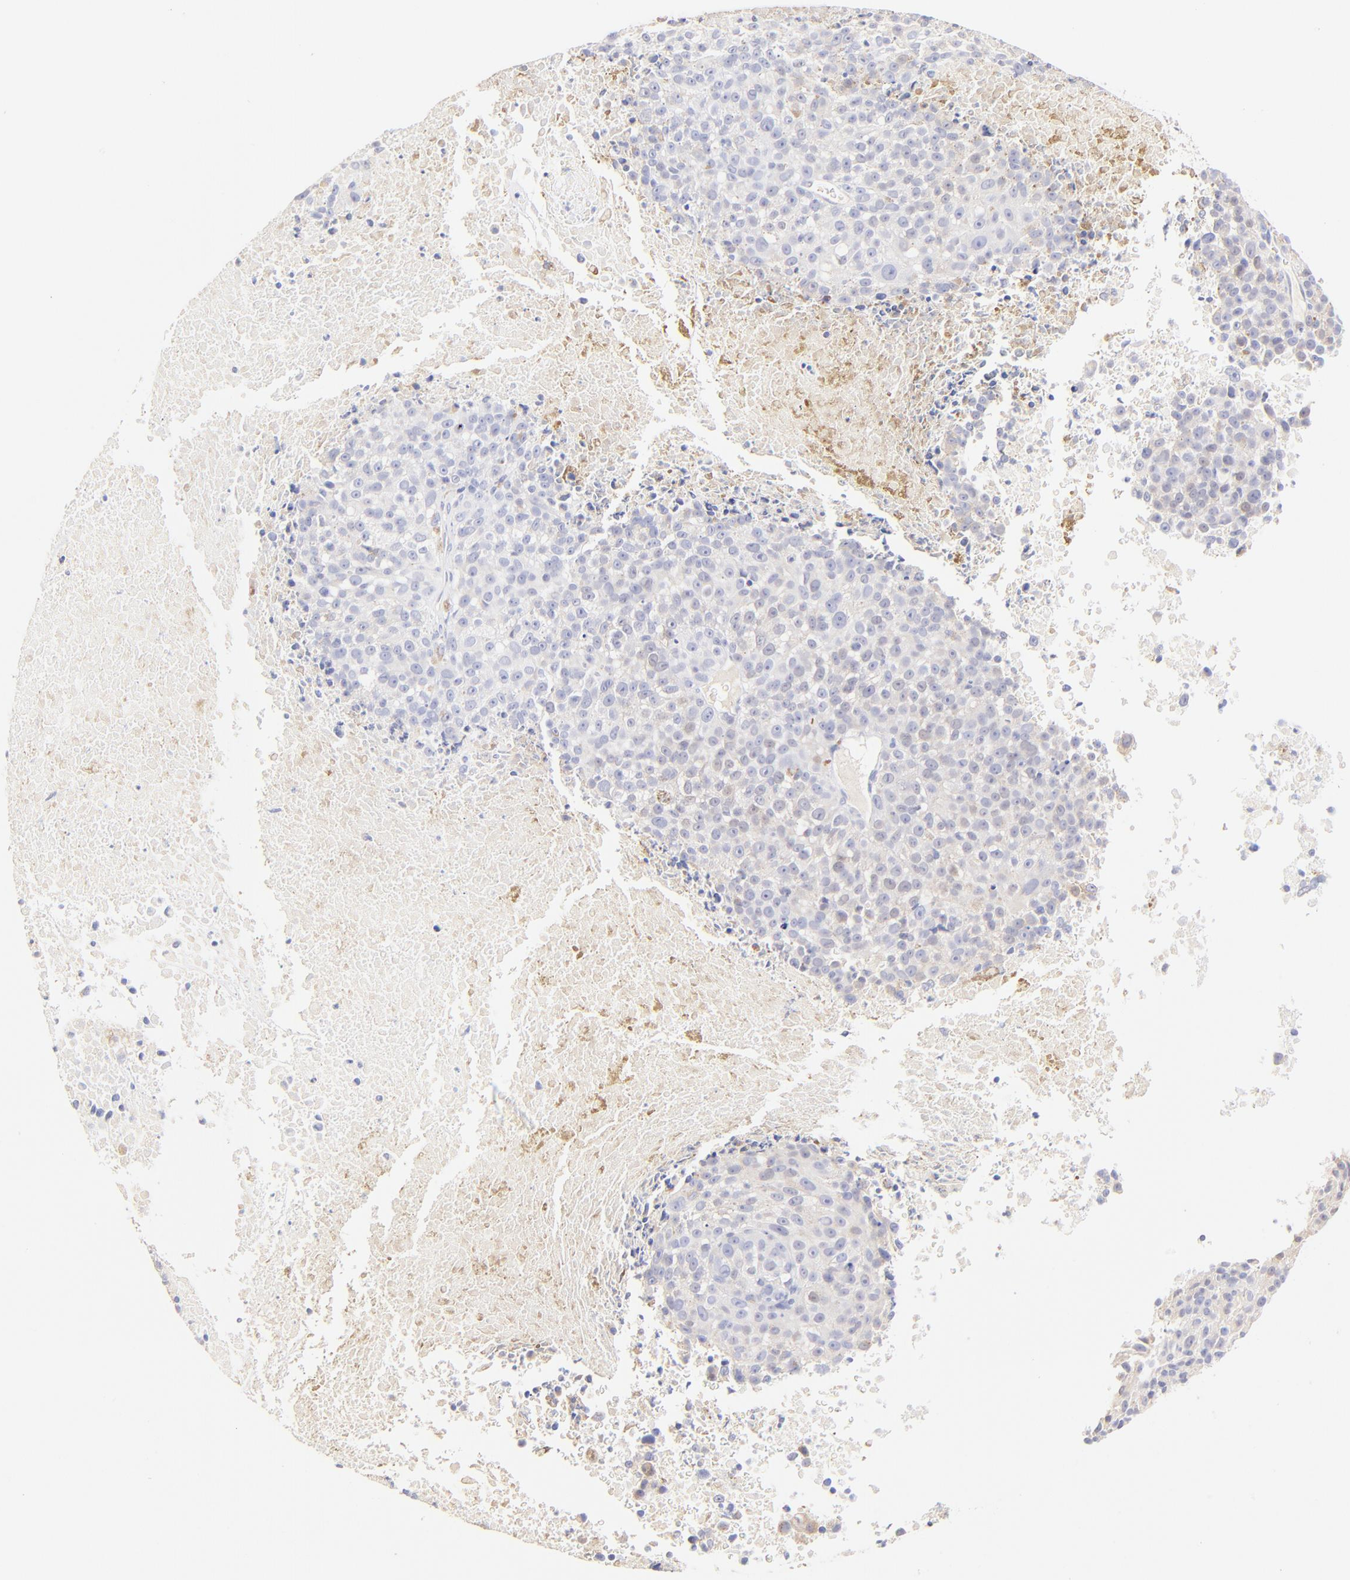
{"staining": {"intensity": "negative", "quantity": "none", "location": "none"}, "tissue": "melanoma", "cell_type": "Tumor cells", "image_type": "cancer", "snomed": [{"axis": "morphology", "description": "Malignant melanoma, Metastatic site"}, {"axis": "topography", "description": "Cerebral cortex"}], "caption": "This is a micrograph of immunohistochemistry (IHC) staining of melanoma, which shows no positivity in tumor cells.", "gene": "ASB9", "patient": {"sex": "female", "age": 52}}